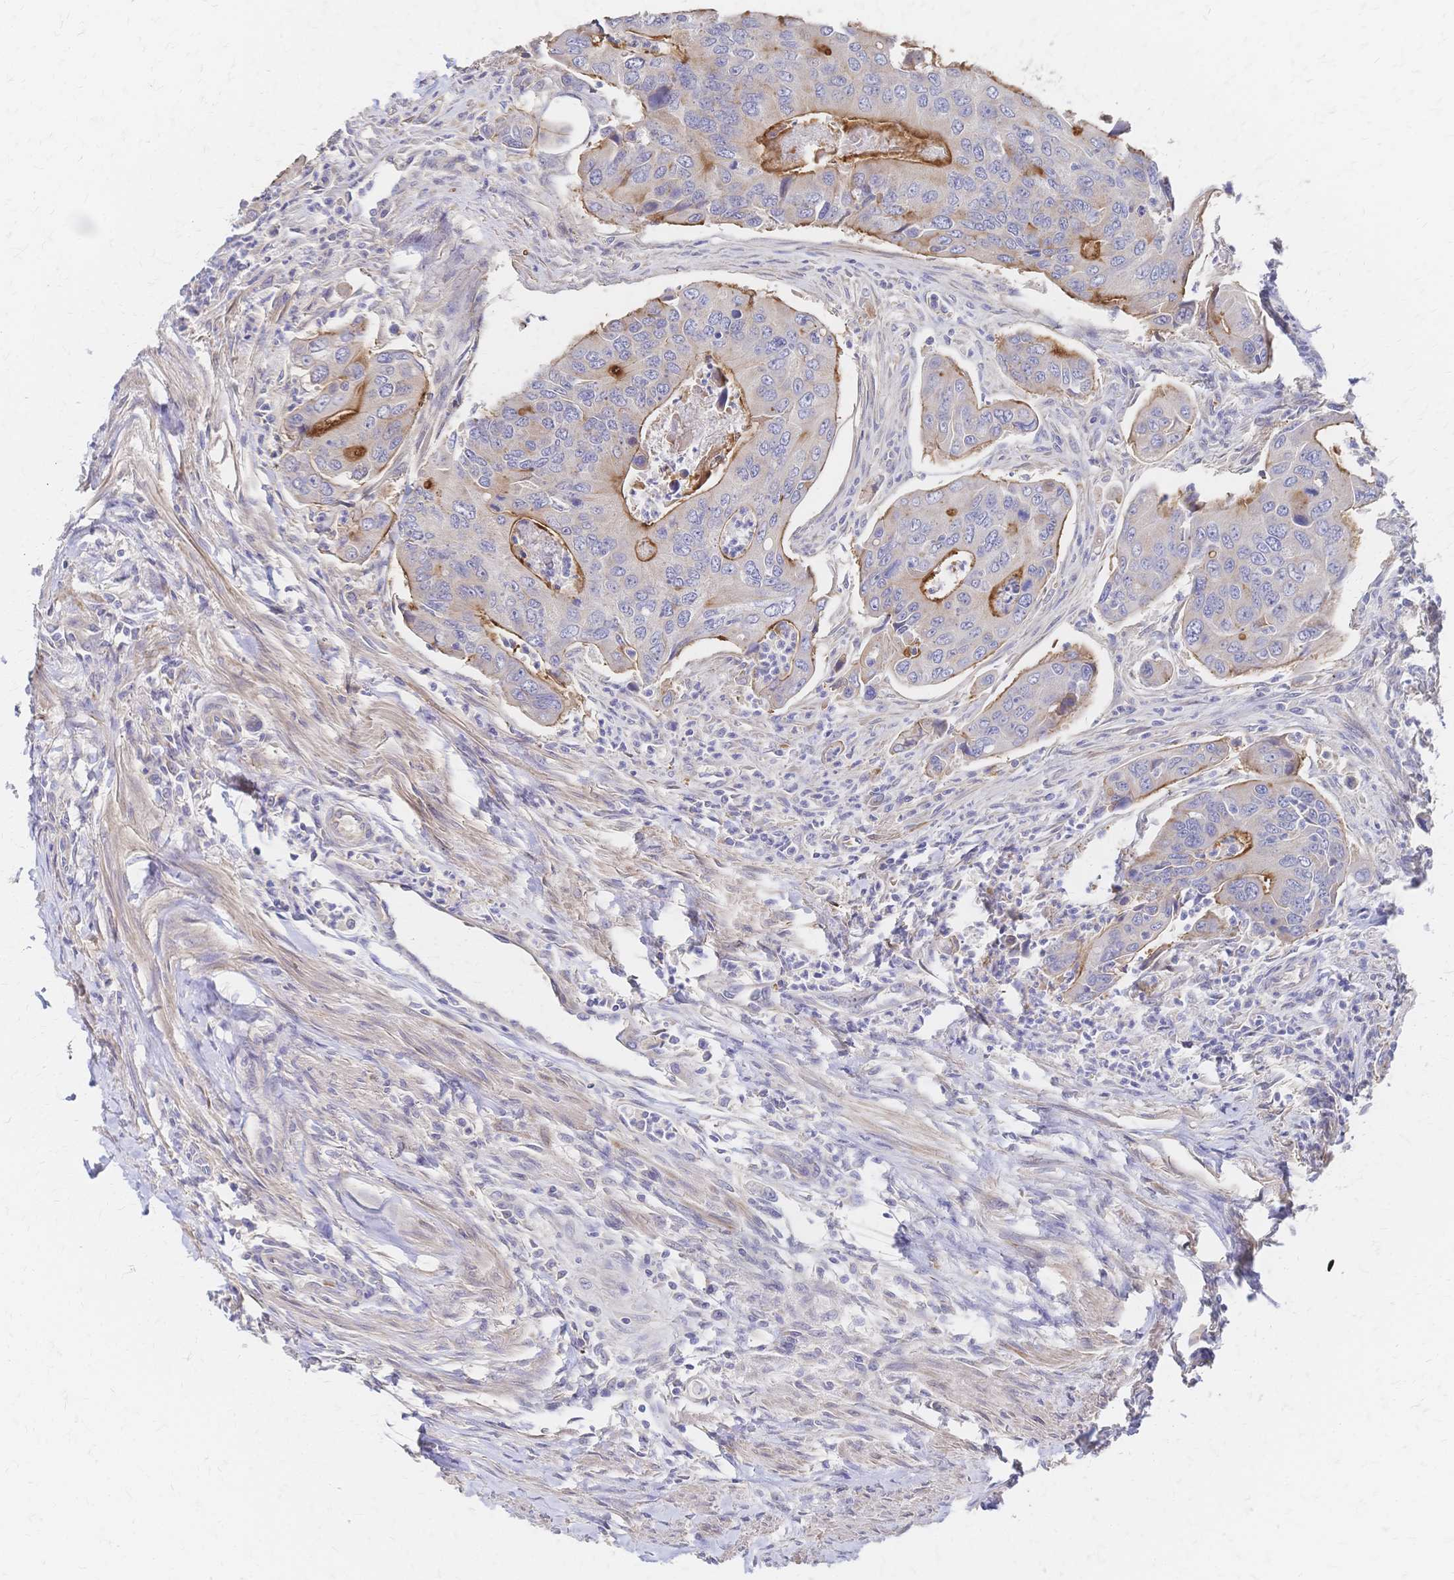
{"staining": {"intensity": "moderate", "quantity": "<25%", "location": "cytoplasmic/membranous"}, "tissue": "colorectal cancer", "cell_type": "Tumor cells", "image_type": "cancer", "snomed": [{"axis": "morphology", "description": "Adenocarcinoma, NOS"}, {"axis": "topography", "description": "Colon"}], "caption": "Colorectal cancer stained with DAB (3,3'-diaminobenzidine) immunohistochemistry (IHC) displays low levels of moderate cytoplasmic/membranous staining in approximately <25% of tumor cells.", "gene": "SLC5A1", "patient": {"sex": "female", "age": 67}}